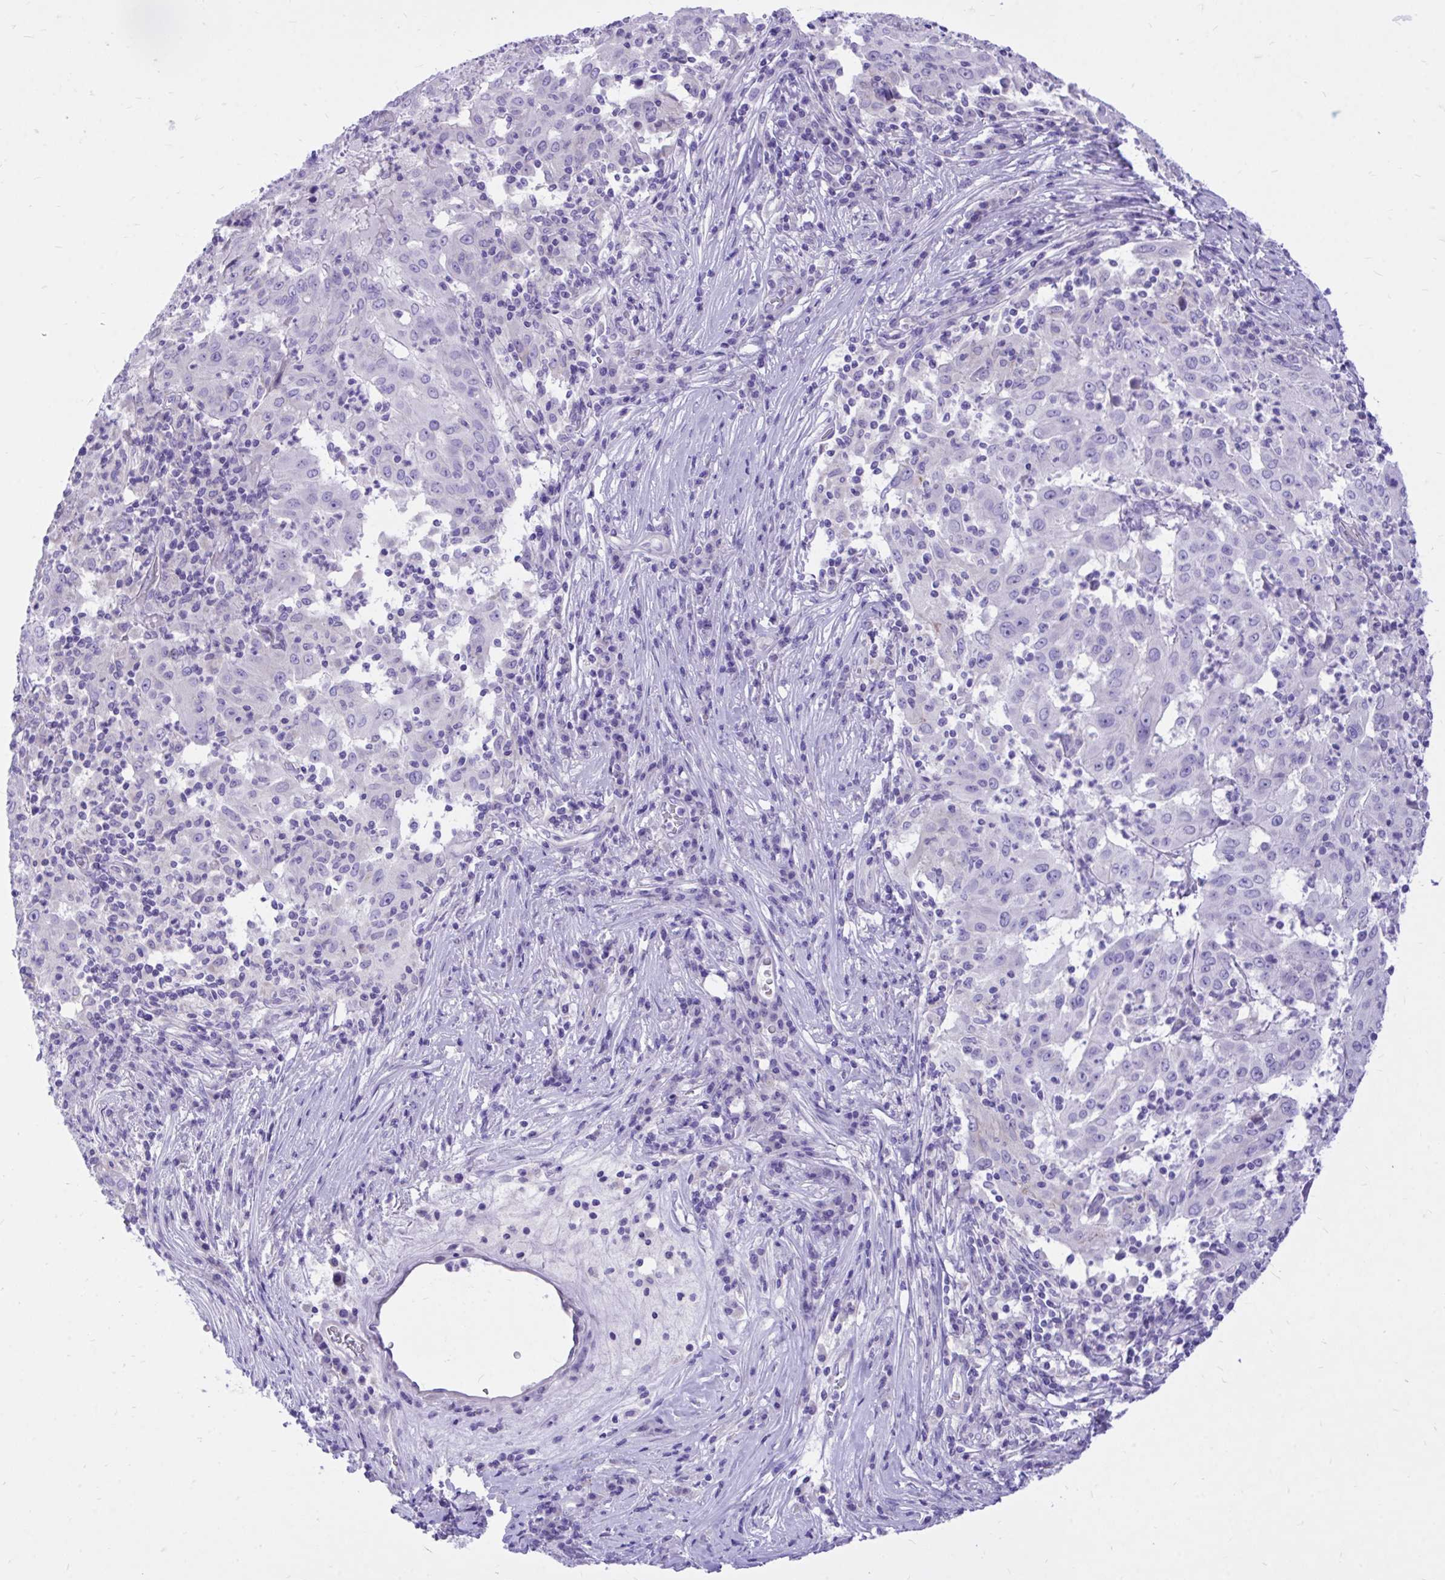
{"staining": {"intensity": "negative", "quantity": "none", "location": "none"}, "tissue": "pancreatic cancer", "cell_type": "Tumor cells", "image_type": "cancer", "snomed": [{"axis": "morphology", "description": "Adenocarcinoma, NOS"}, {"axis": "topography", "description": "Pancreas"}], "caption": "Immunohistochemistry of human pancreatic adenocarcinoma demonstrates no positivity in tumor cells.", "gene": "MON1A", "patient": {"sex": "male", "age": 63}}